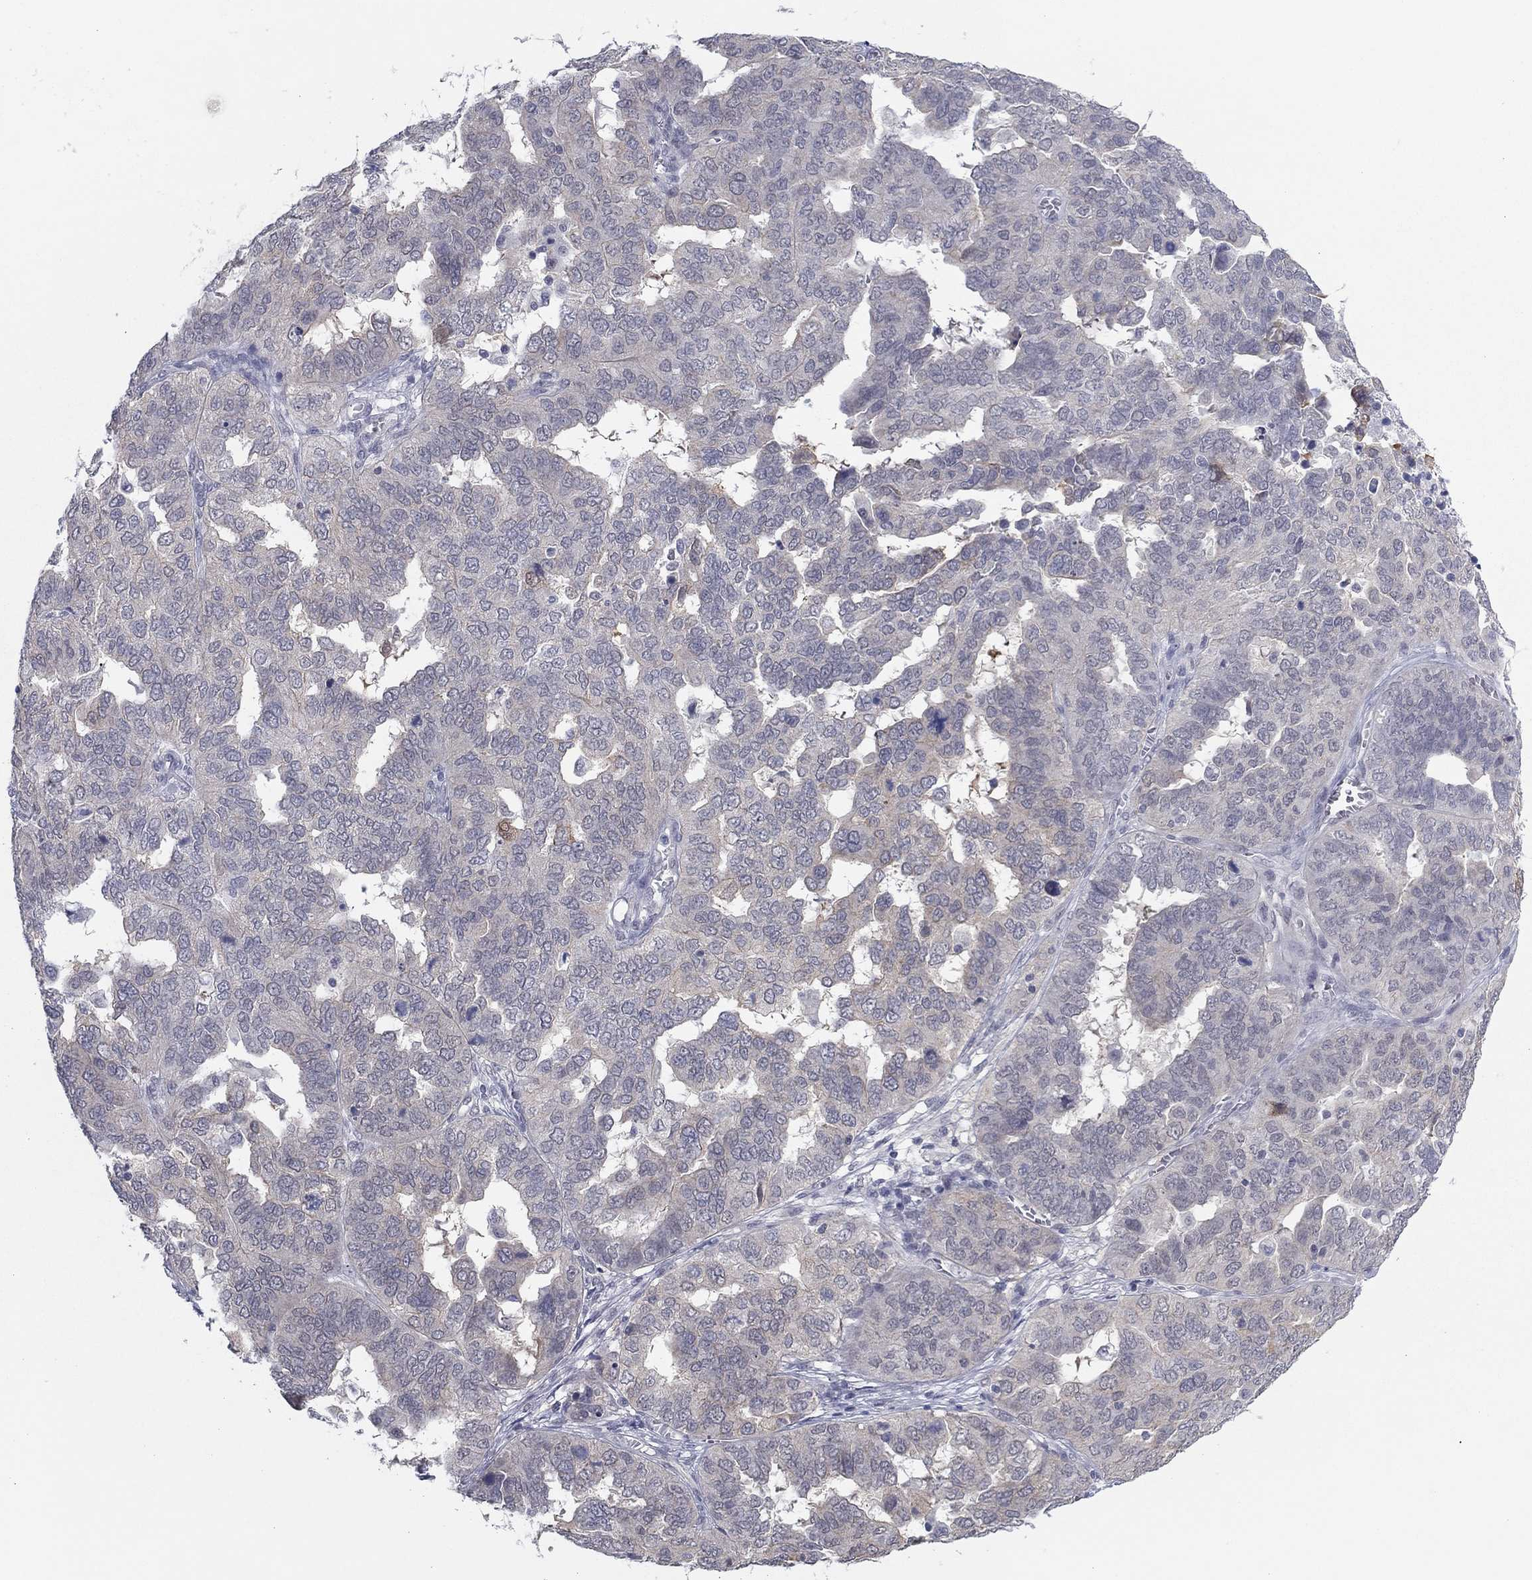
{"staining": {"intensity": "weak", "quantity": "<25%", "location": "cytoplasmic/membranous"}, "tissue": "ovarian cancer", "cell_type": "Tumor cells", "image_type": "cancer", "snomed": [{"axis": "morphology", "description": "Carcinoma, endometroid"}, {"axis": "topography", "description": "Soft tissue"}, {"axis": "topography", "description": "Ovary"}], "caption": "High power microscopy photomicrograph of an immunohistochemistry histopathology image of ovarian cancer (endometroid carcinoma), revealing no significant staining in tumor cells.", "gene": "SLC22A2", "patient": {"sex": "female", "age": 52}}